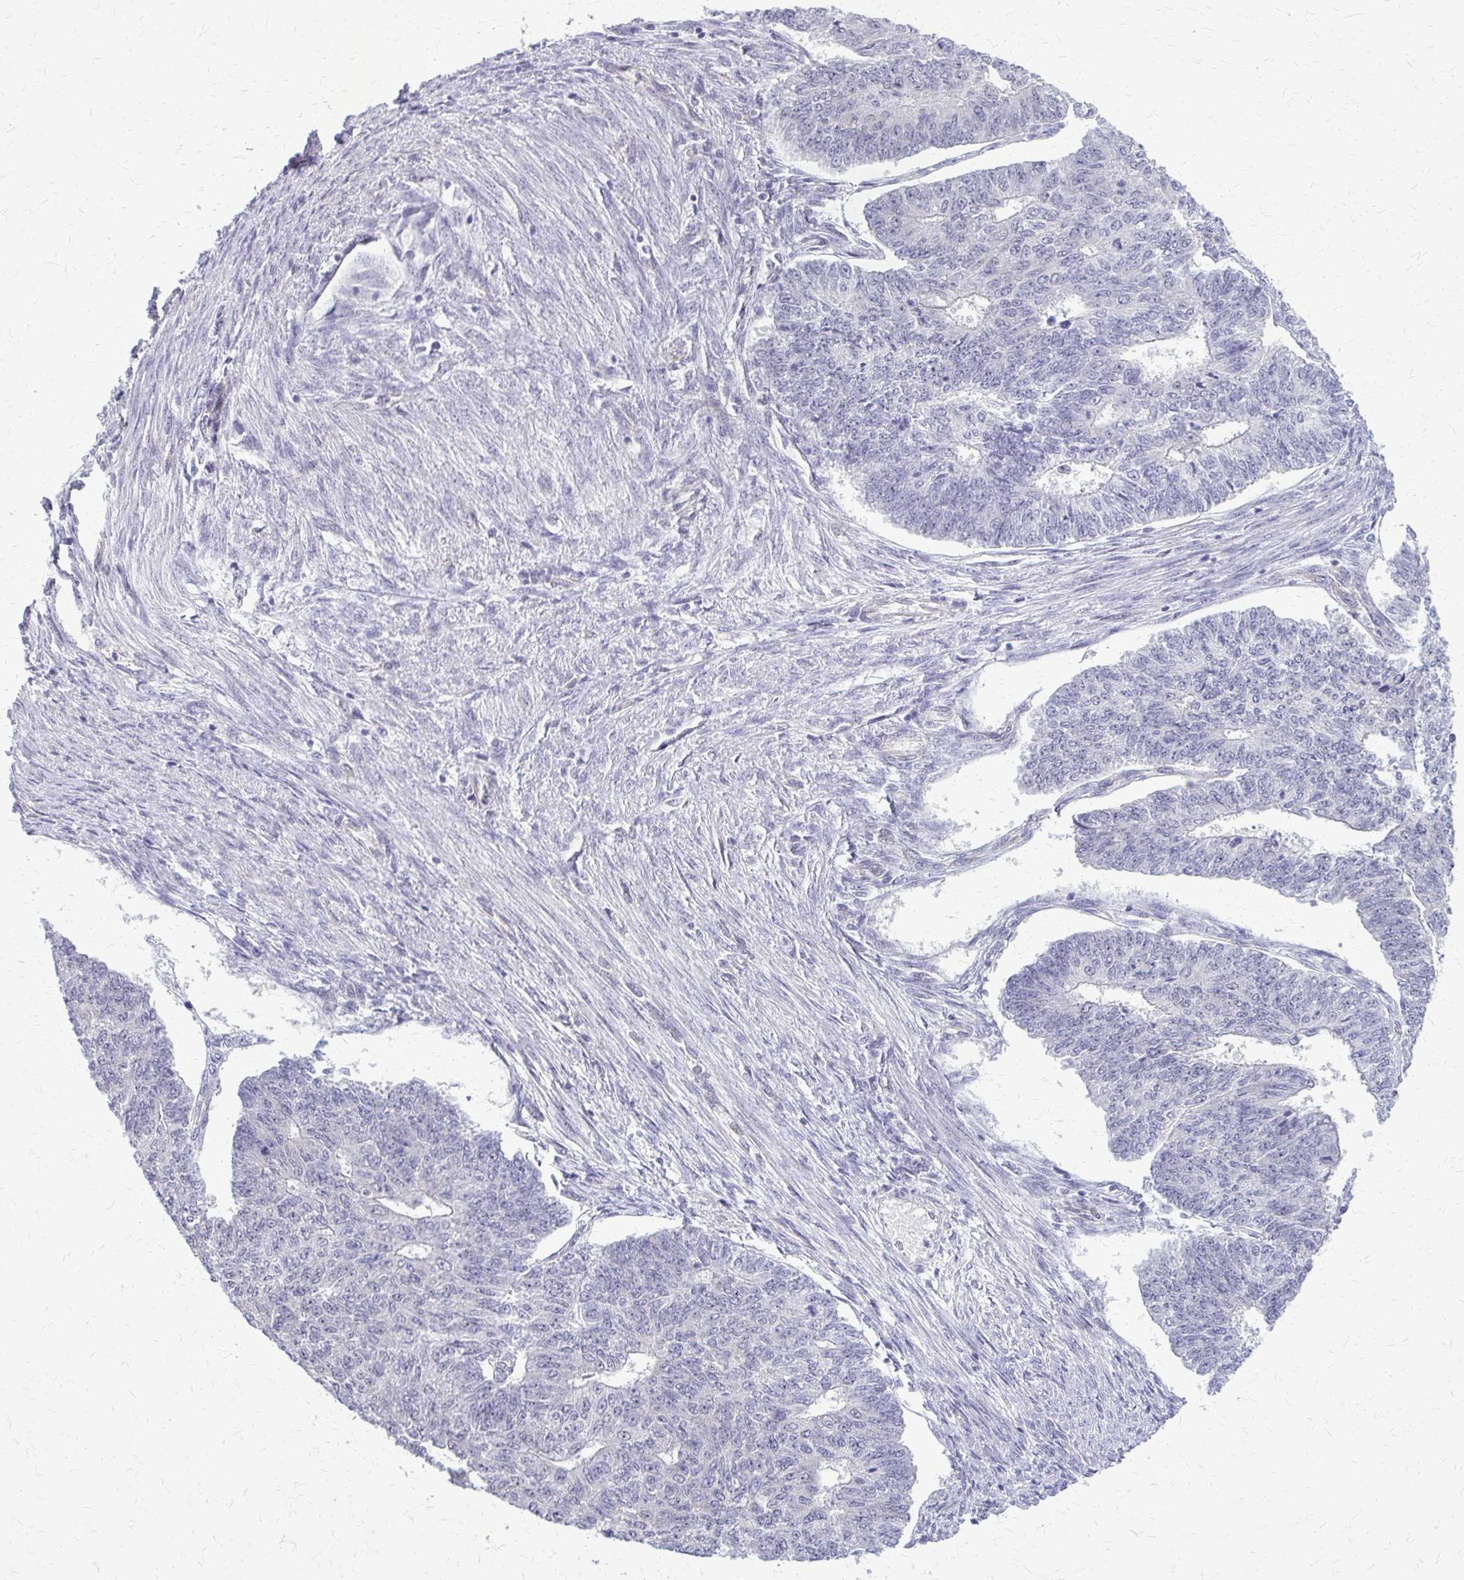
{"staining": {"intensity": "negative", "quantity": "none", "location": "none"}, "tissue": "endometrial cancer", "cell_type": "Tumor cells", "image_type": "cancer", "snomed": [{"axis": "morphology", "description": "Adenocarcinoma, NOS"}, {"axis": "topography", "description": "Endometrium"}], "caption": "IHC image of adenocarcinoma (endometrial) stained for a protein (brown), which reveals no expression in tumor cells.", "gene": "PLCB1", "patient": {"sex": "female", "age": 32}}